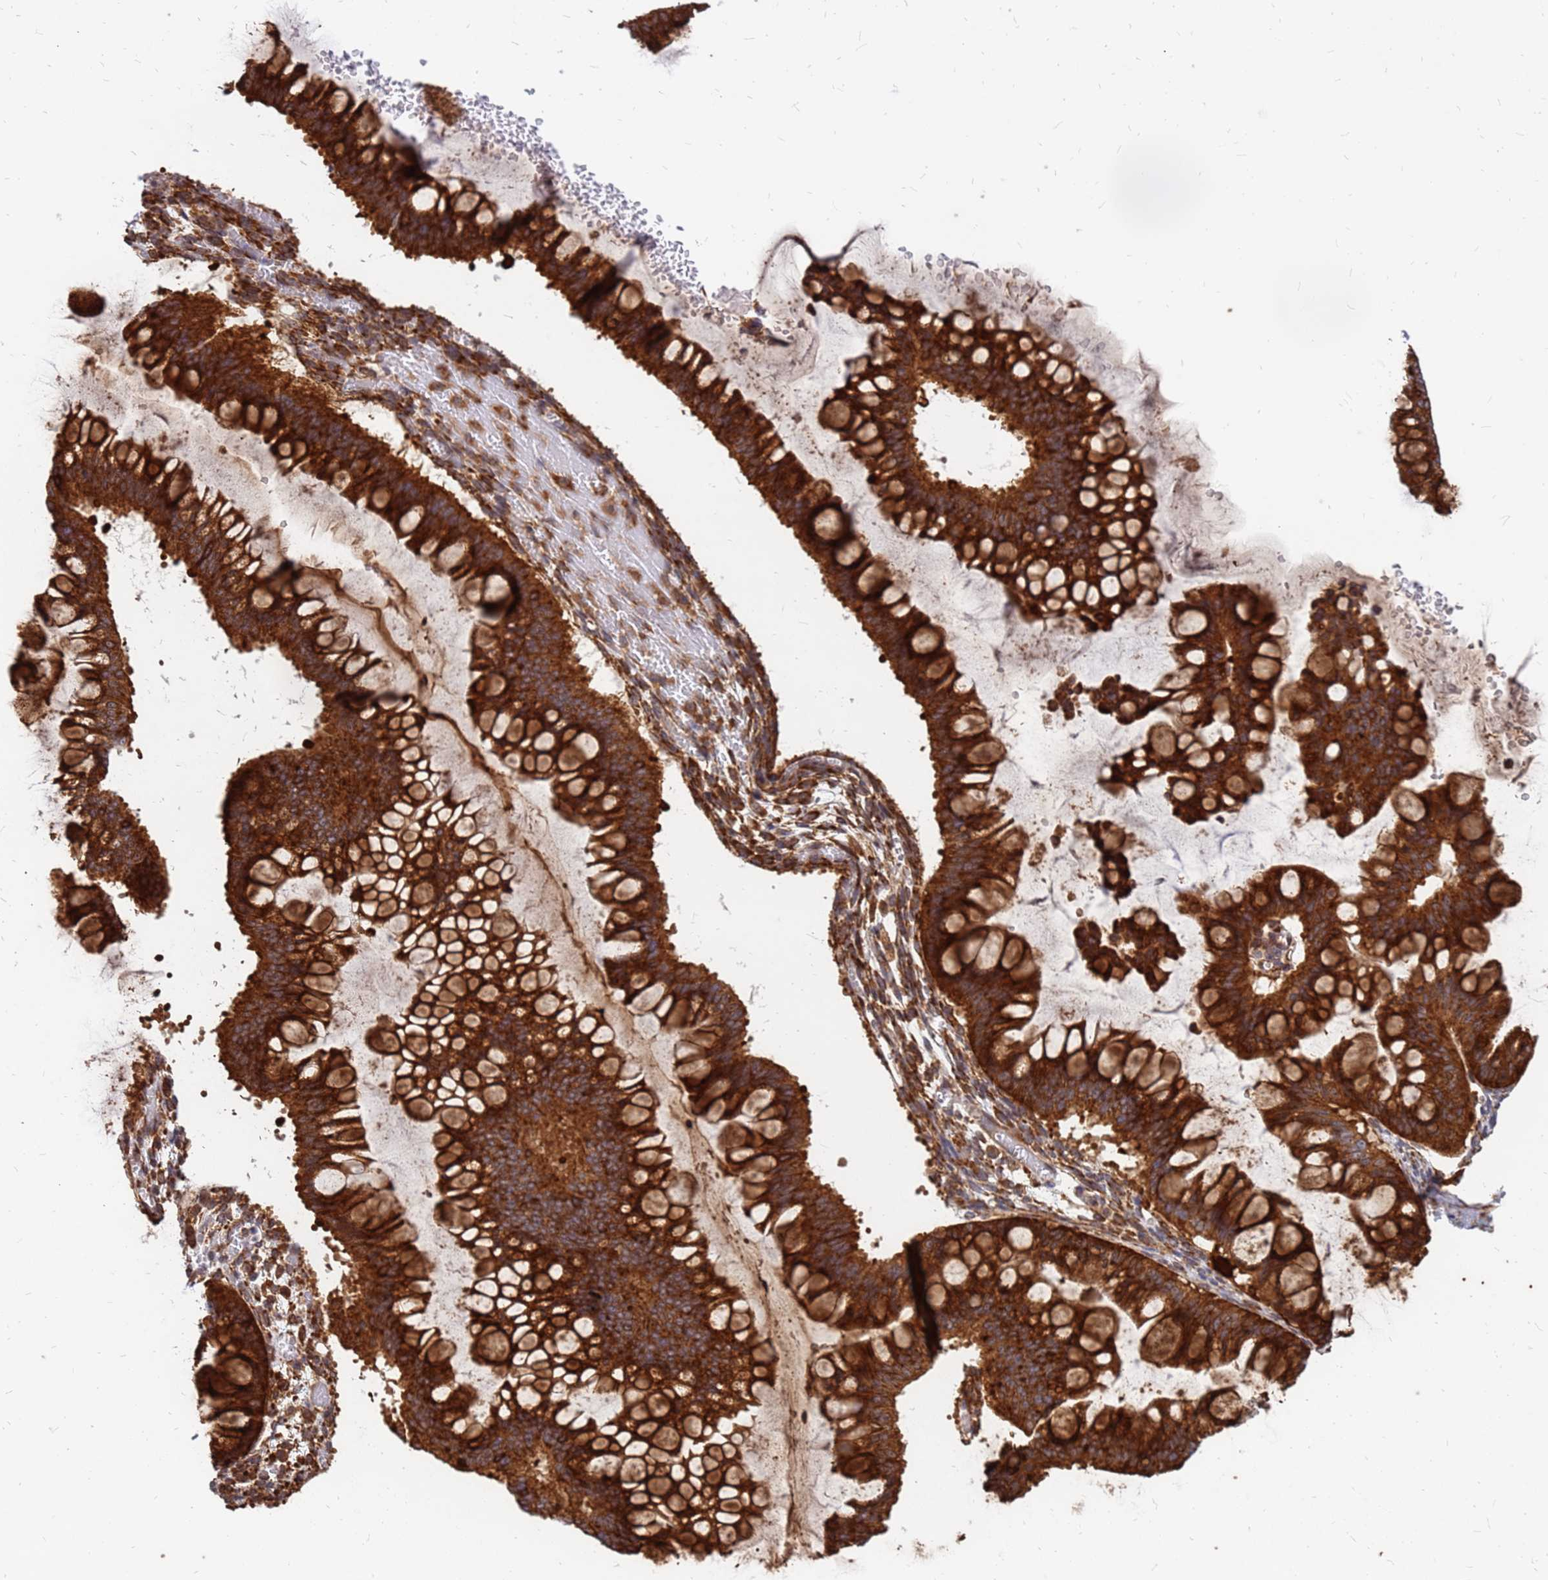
{"staining": {"intensity": "strong", "quantity": ">75%", "location": "cytoplasmic/membranous"}, "tissue": "ovarian cancer", "cell_type": "Tumor cells", "image_type": "cancer", "snomed": [{"axis": "morphology", "description": "Cystadenocarcinoma, mucinous, NOS"}, {"axis": "topography", "description": "Ovary"}], "caption": "DAB immunohistochemical staining of human ovarian cancer displays strong cytoplasmic/membranous protein staining in about >75% of tumor cells. Using DAB (brown) and hematoxylin (blue) stains, captured at high magnification using brightfield microscopy.", "gene": "RPL8", "patient": {"sex": "female", "age": 73}}